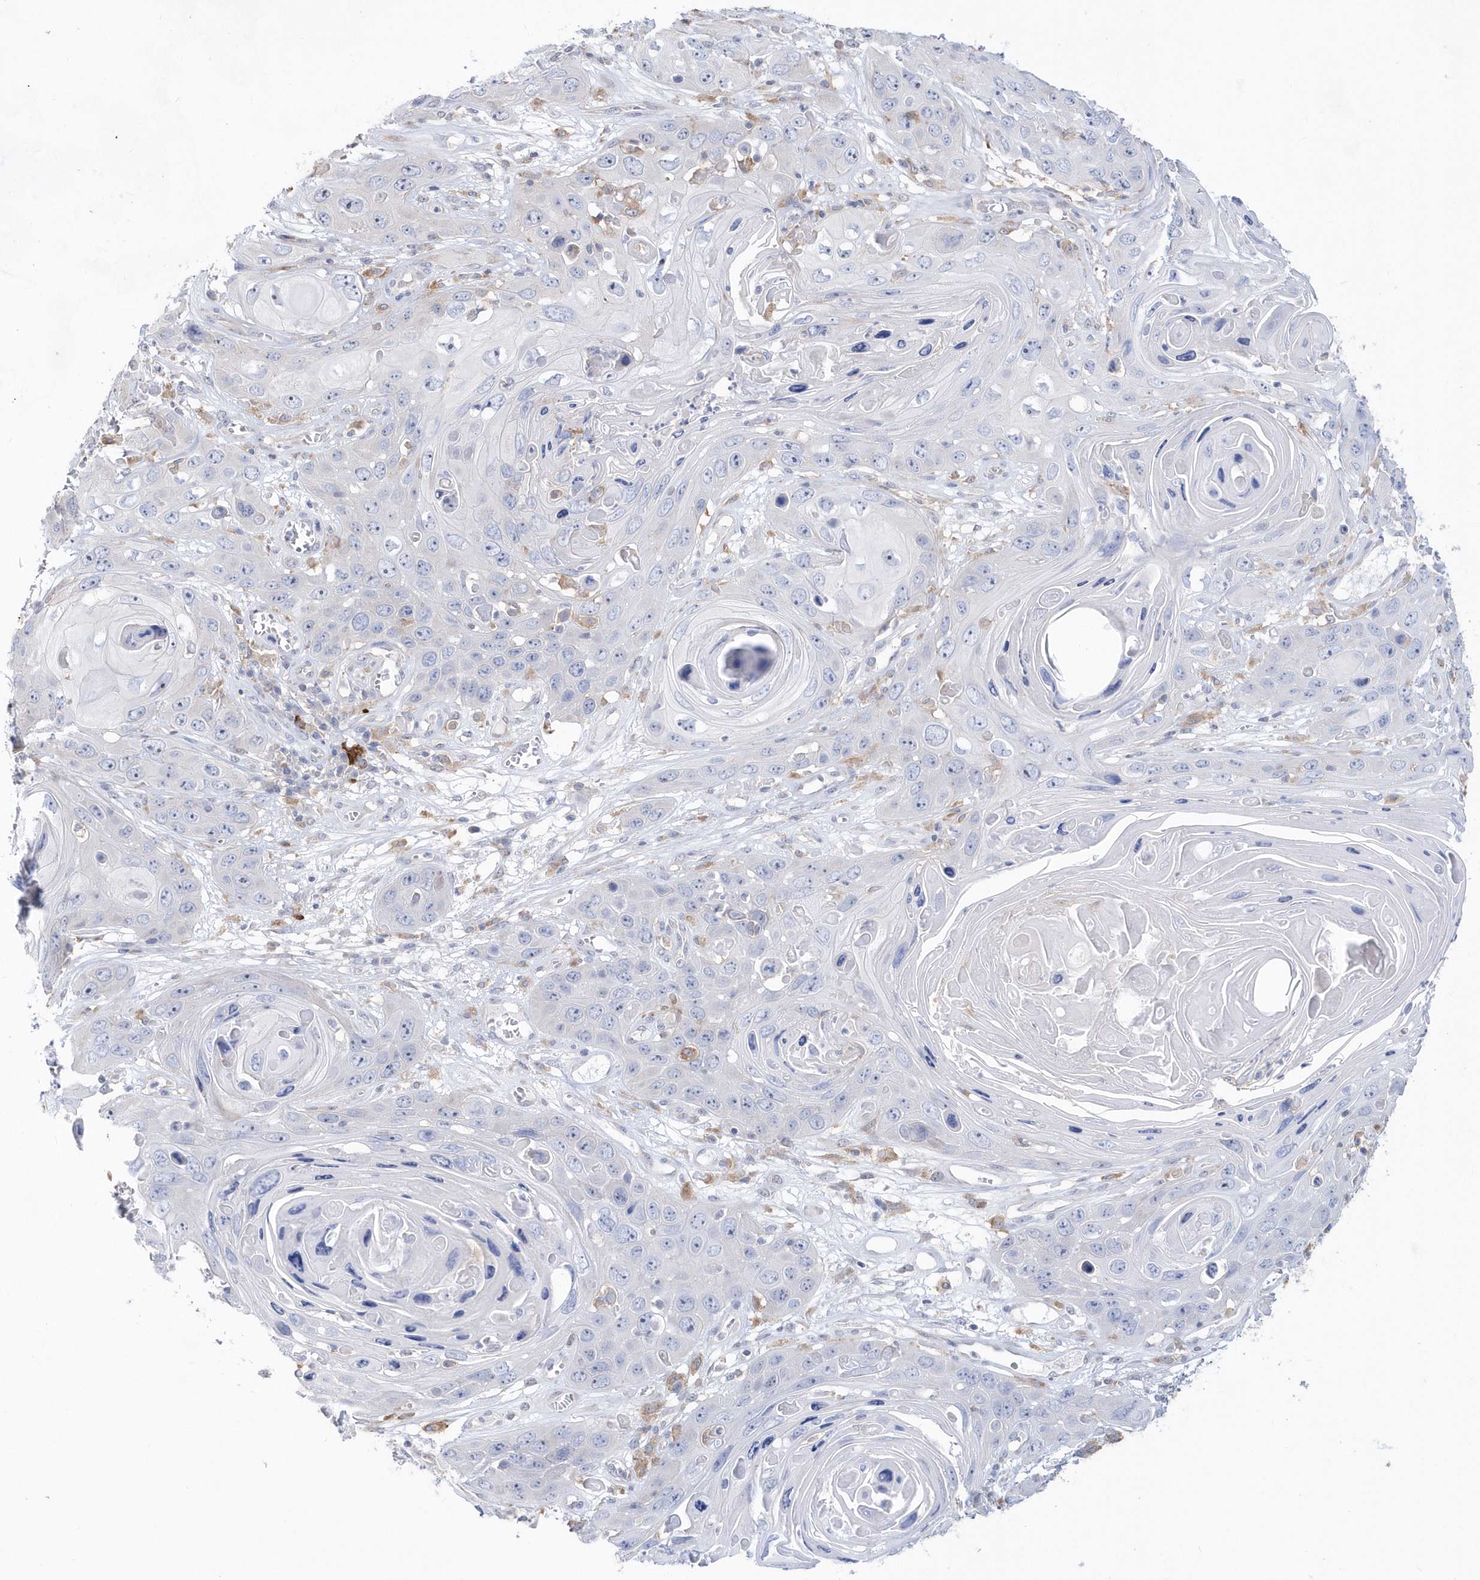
{"staining": {"intensity": "negative", "quantity": "none", "location": "none"}, "tissue": "skin cancer", "cell_type": "Tumor cells", "image_type": "cancer", "snomed": [{"axis": "morphology", "description": "Squamous cell carcinoma, NOS"}, {"axis": "topography", "description": "Skin"}], "caption": "Squamous cell carcinoma (skin) was stained to show a protein in brown. There is no significant expression in tumor cells.", "gene": "BDH2", "patient": {"sex": "male", "age": 55}}